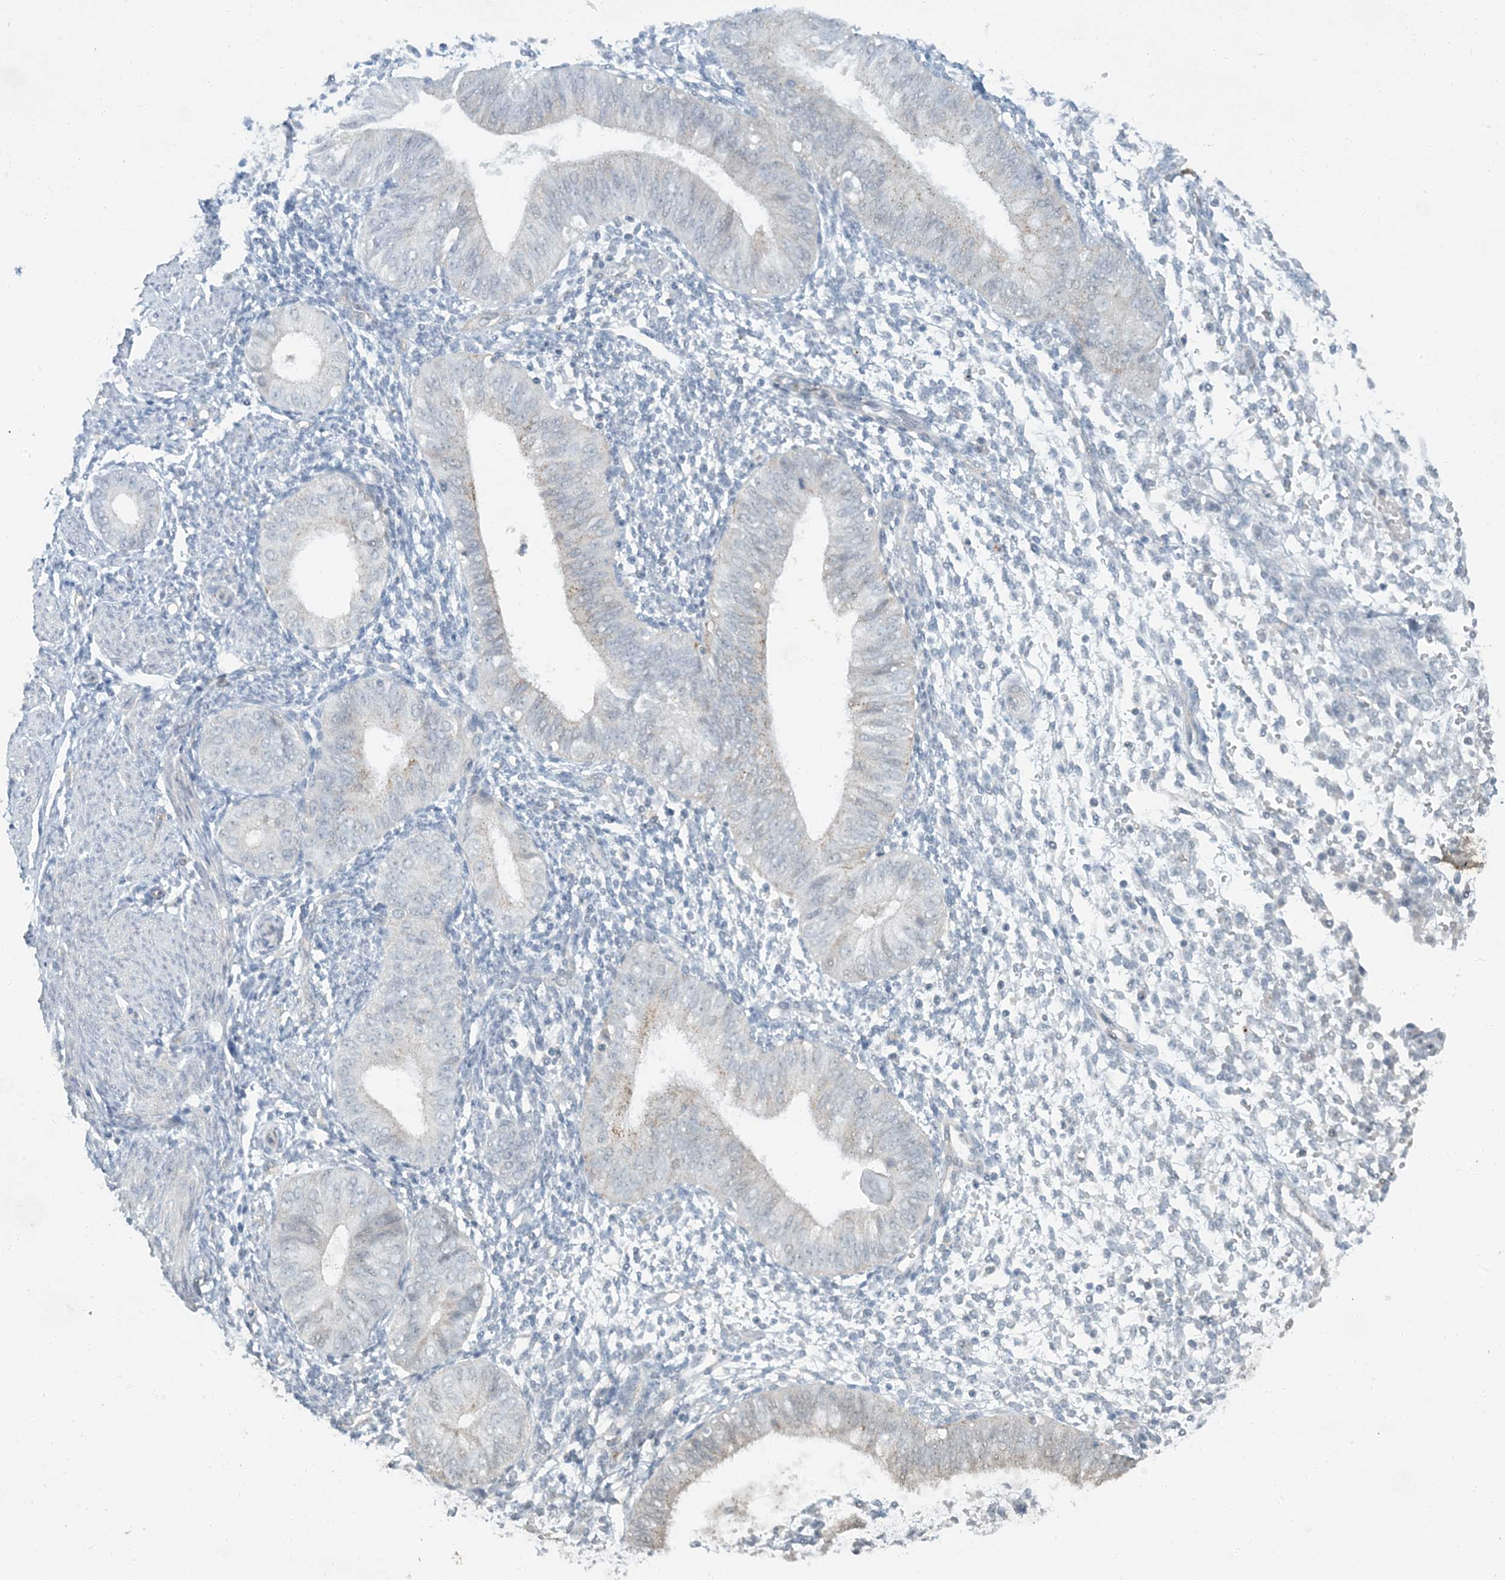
{"staining": {"intensity": "negative", "quantity": "none", "location": "none"}, "tissue": "endometrium", "cell_type": "Cells in endometrial stroma", "image_type": "normal", "snomed": [{"axis": "morphology", "description": "Normal tissue, NOS"}, {"axis": "topography", "description": "Uterus"}, {"axis": "topography", "description": "Endometrium"}], "caption": "A high-resolution micrograph shows immunohistochemistry staining of unremarkable endometrium, which exhibits no significant staining in cells in endometrial stroma.", "gene": "EPHA4", "patient": {"sex": "female", "age": 48}}